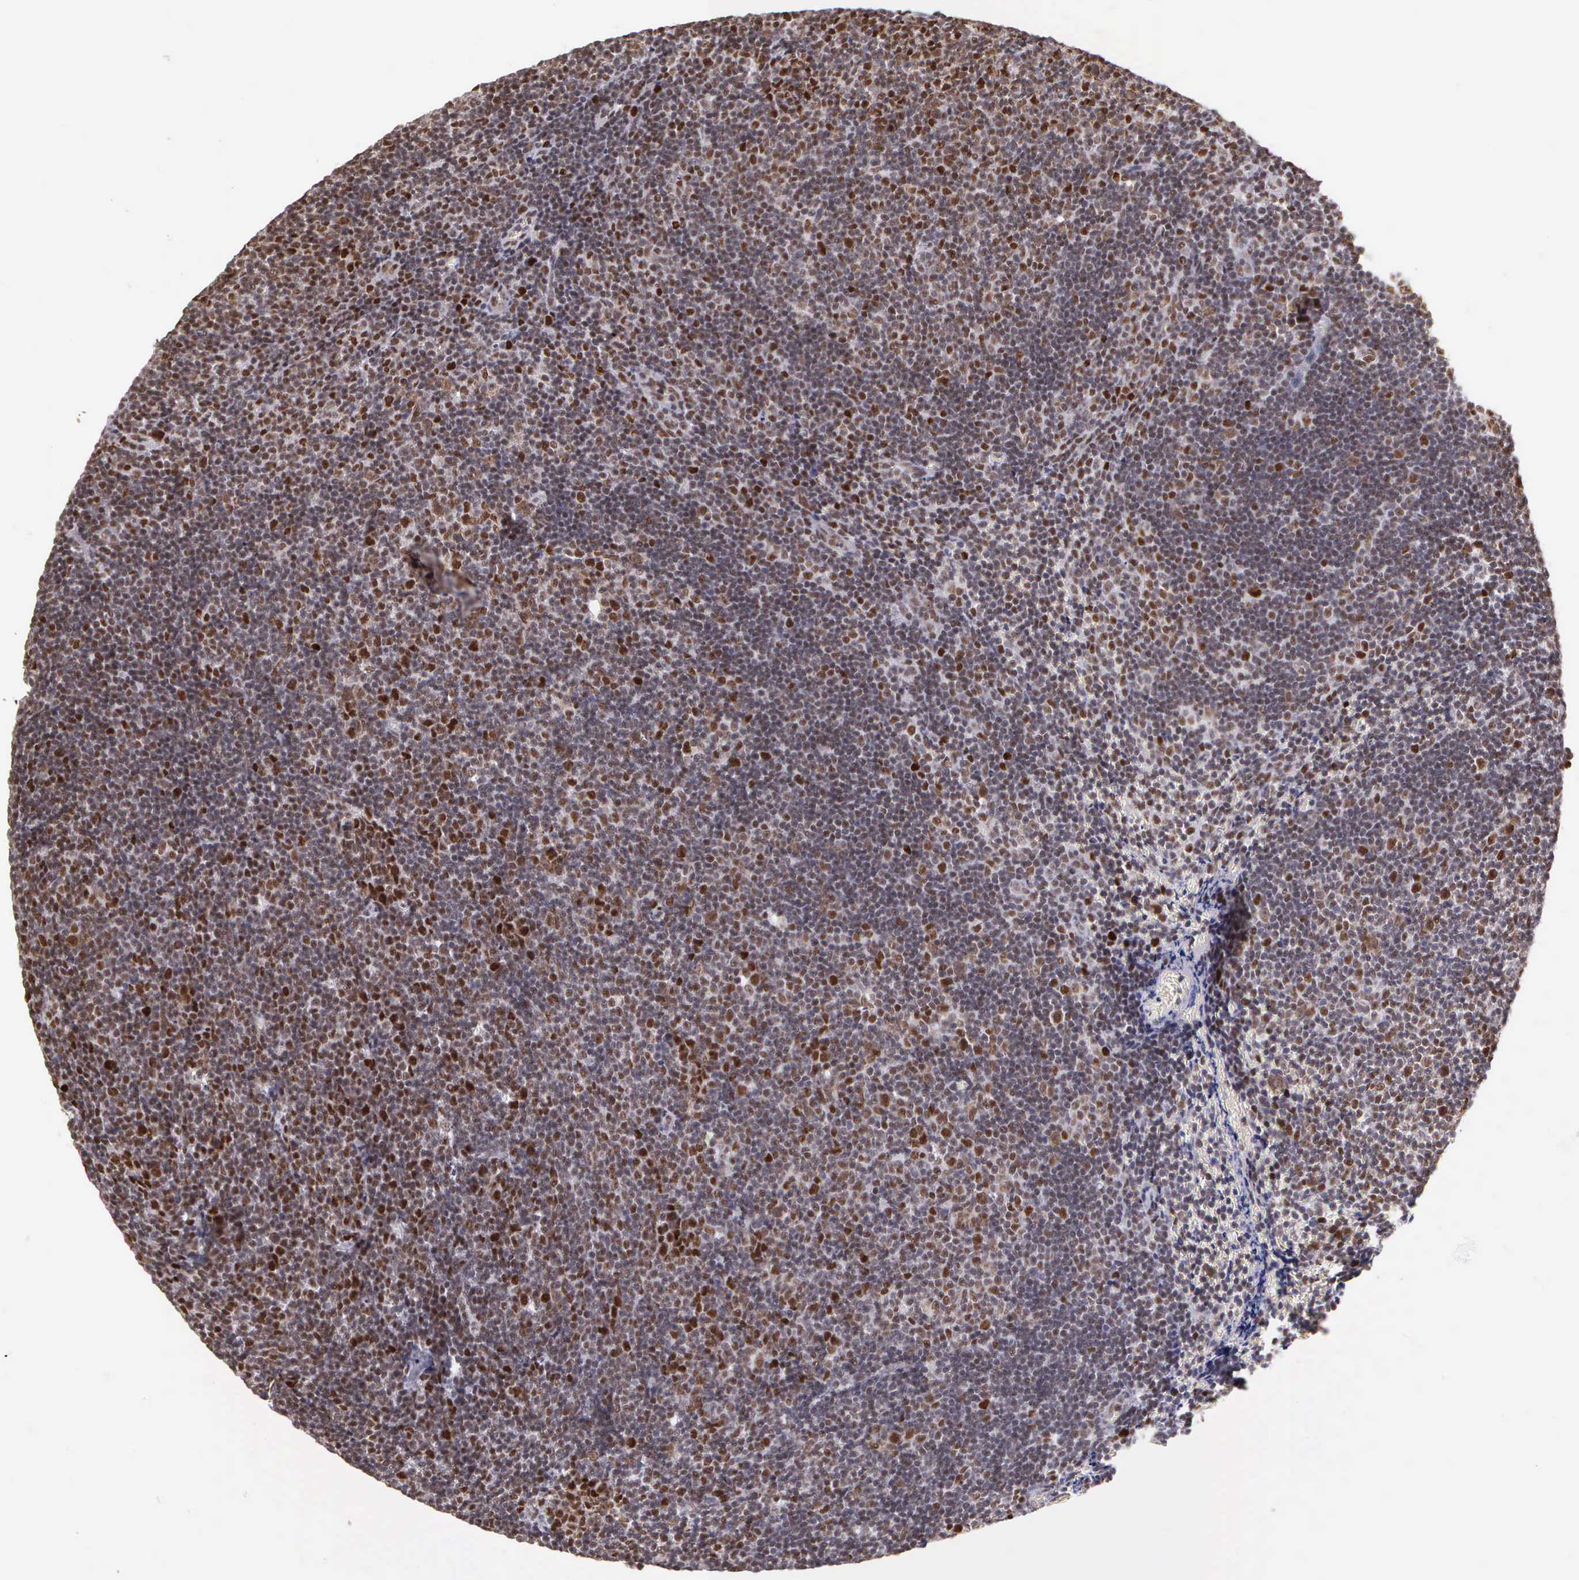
{"staining": {"intensity": "moderate", "quantity": "25%-75%", "location": "nuclear"}, "tissue": "lymphoma", "cell_type": "Tumor cells", "image_type": "cancer", "snomed": [{"axis": "morphology", "description": "Malignant lymphoma, non-Hodgkin's type, Low grade"}, {"axis": "topography", "description": "Lymph node"}], "caption": "Moderate nuclear protein staining is present in about 25%-75% of tumor cells in malignant lymphoma, non-Hodgkin's type (low-grade).", "gene": "UBR7", "patient": {"sex": "male", "age": 49}}